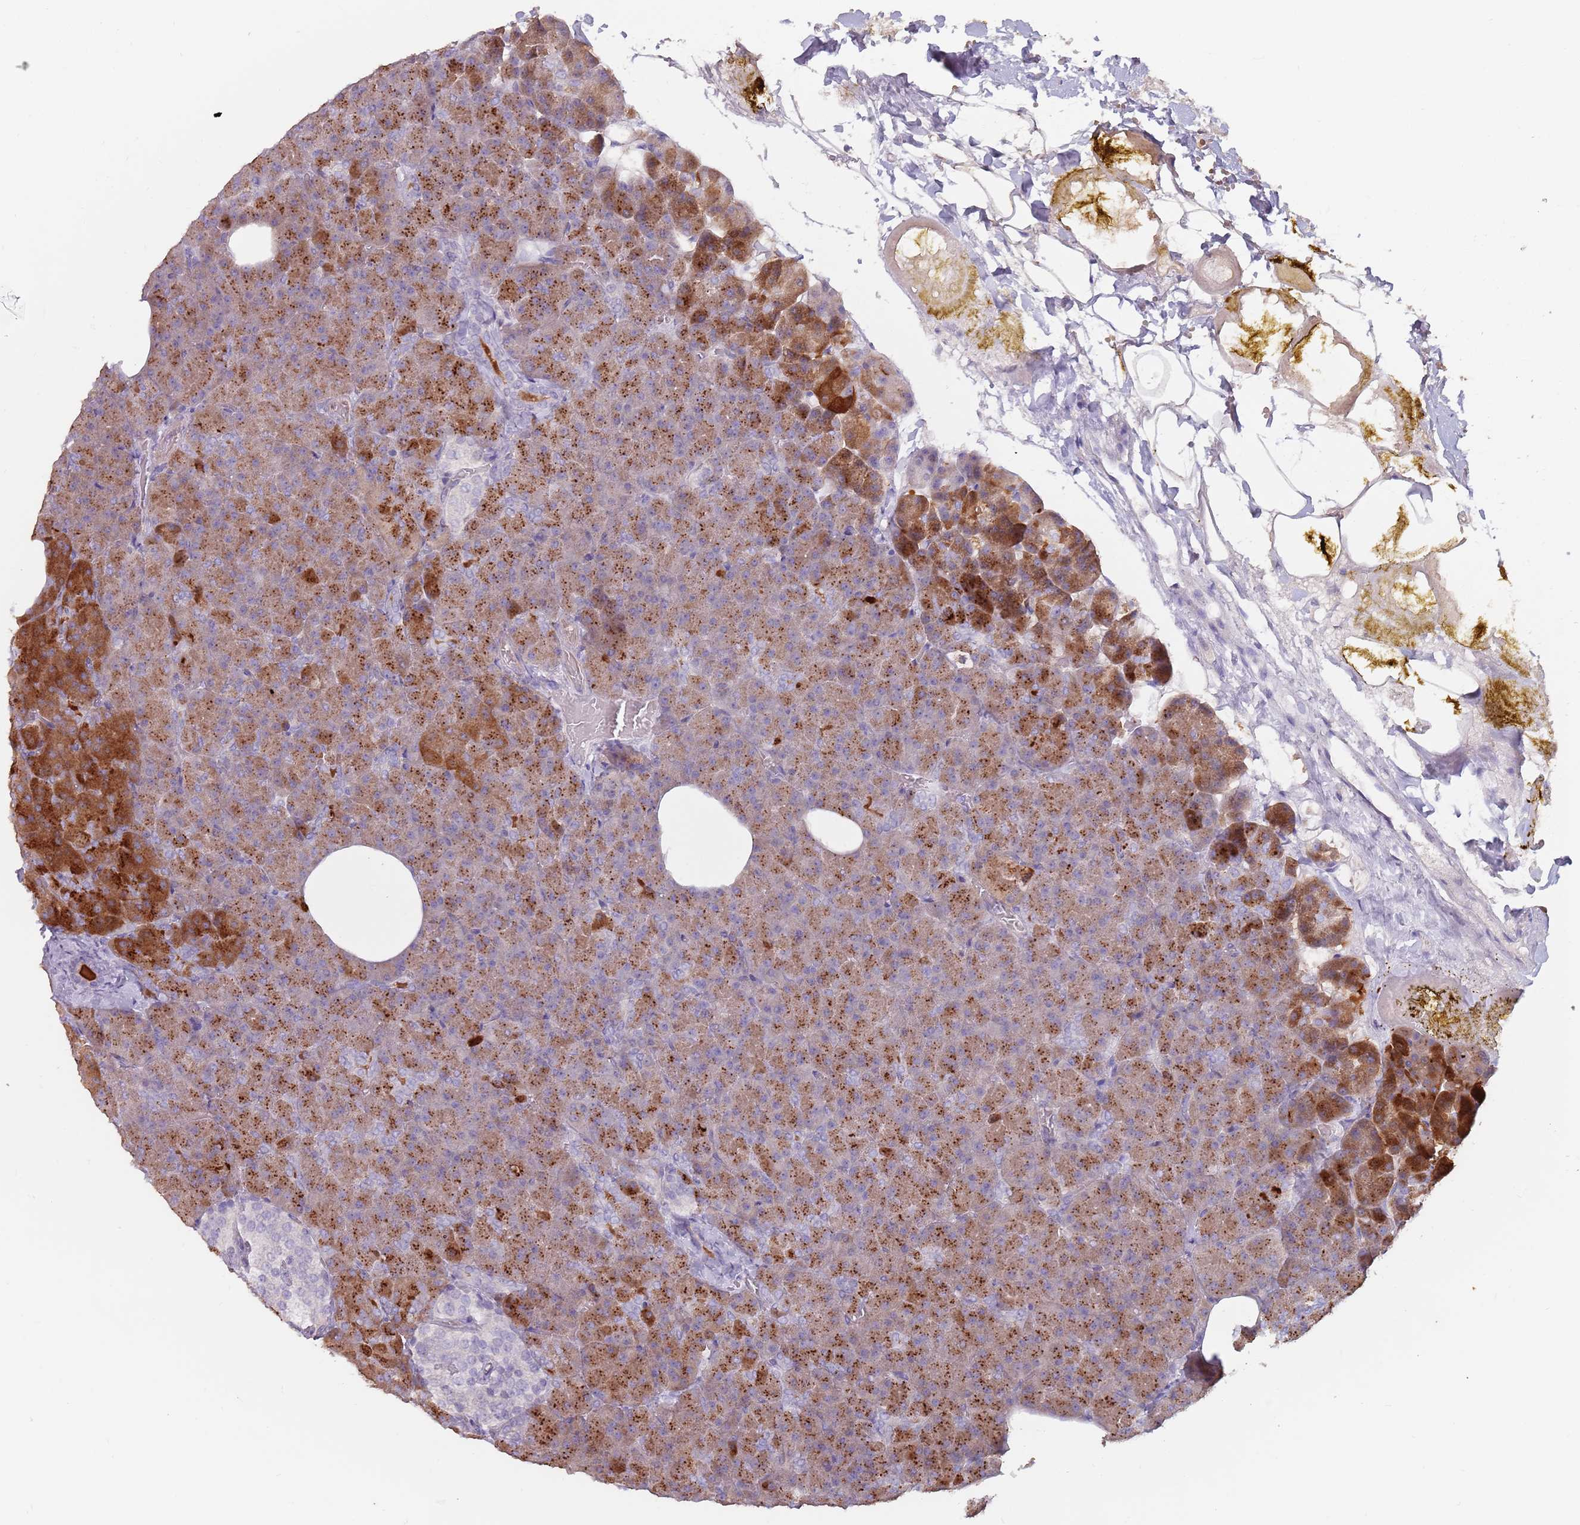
{"staining": {"intensity": "strong", "quantity": ">75%", "location": "cytoplasmic/membranous"}, "tissue": "pancreas", "cell_type": "Exocrine glandular cells", "image_type": "normal", "snomed": [{"axis": "morphology", "description": "Normal tissue, NOS"}, {"axis": "morphology", "description": "Carcinoid, malignant, NOS"}, {"axis": "topography", "description": "Pancreas"}], "caption": "High-power microscopy captured an immunohistochemistry image of normal pancreas, revealing strong cytoplasmic/membranous staining in approximately >75% of exocrine glandular cells. (DAB (3,3'-diaminobenzidine) IHC with brightfield microscopy, high magnification).", "gene": "DXO", "patient": {"sex": "female", "age": 35}}